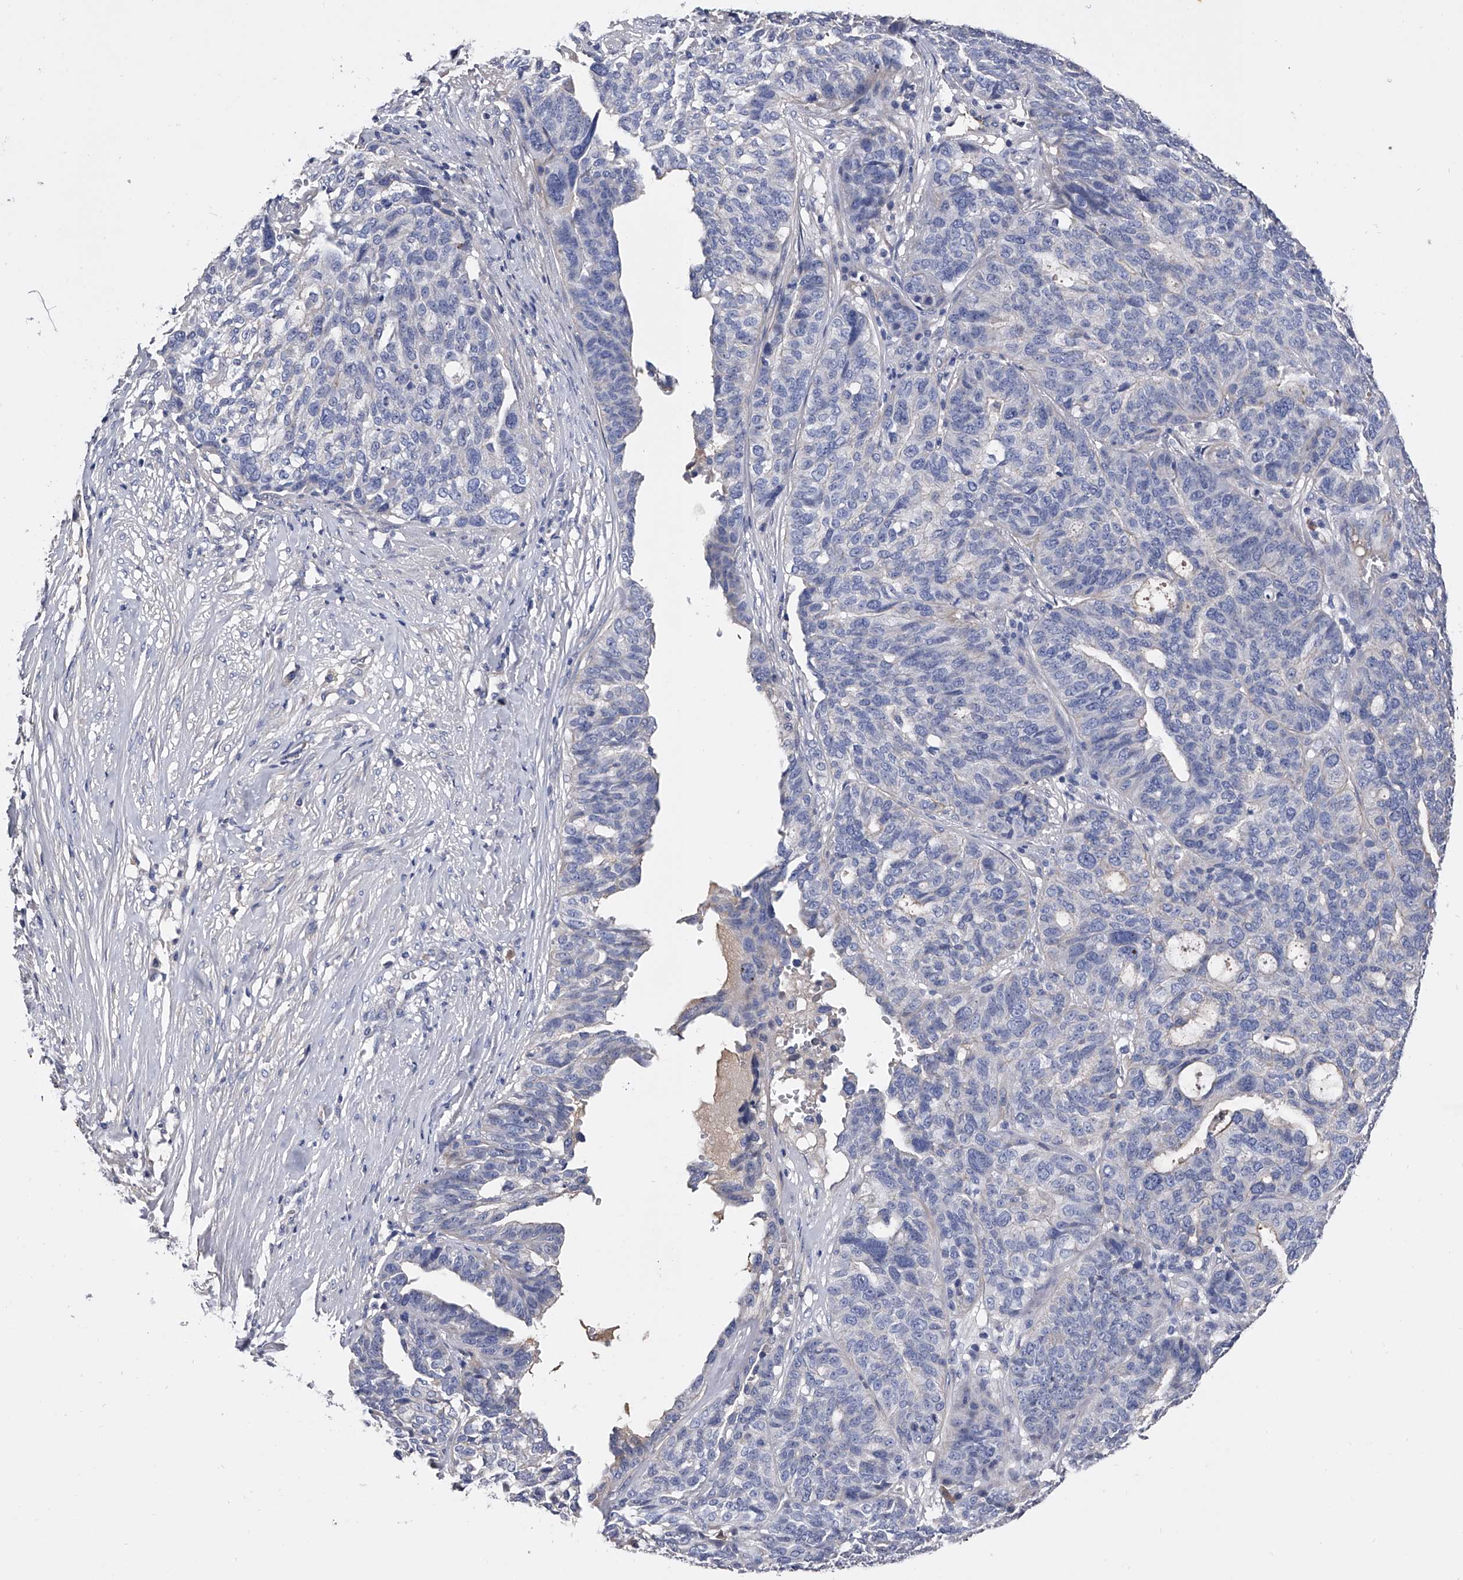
{"staining": {"intensity": "negative", "quantity": "none", "location": "none"}, "tissue": "ovarian cancer", "cell_type": "Tumor cells", "image_type": "cancer", "snomed": [{"axis": "morphology", "description": "Cystadenocarcinoma, serous, NOS"}, {"axis": "topography", "description": "Ovary"}], "caption": "The photomicrograph exhibits no staining of tumor cells in ovarian cancer (serous cystadenocarcinoma).", "gene": "EFCAB7", "patient": {"sex": "female", "age": 59}}